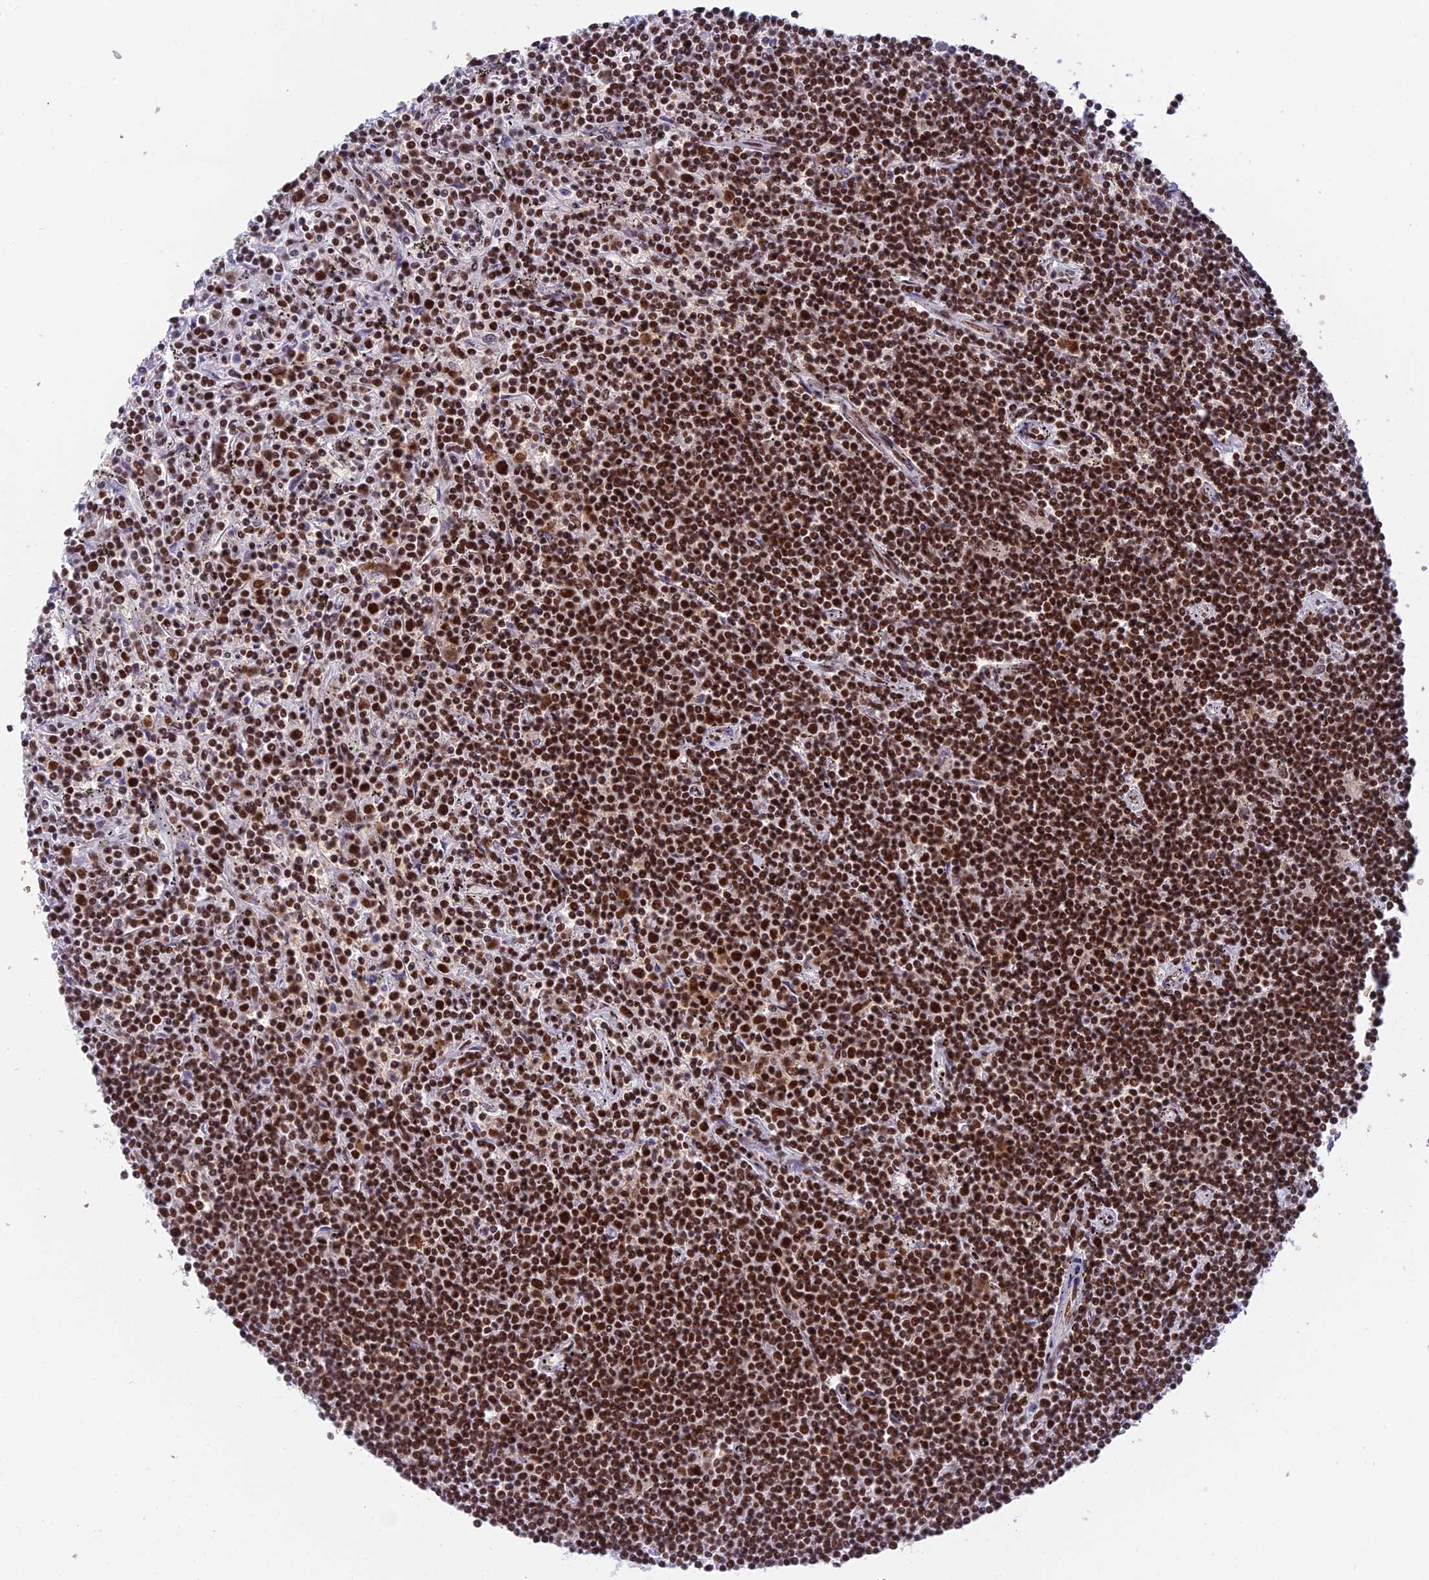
{"staining": {"intensity": "strong", "quantity": ">75%", "location": "nuclear"}, "tissue": "lymphoma", "cell_type": "Tumor cells", "image_type": "cancer", "snomed": [{"axis": "morphology", "description": "Malignant lymphoma, non-Hodgkin's type, Low grade"}, {"axis": "topography", "description": "Spleen"}], "caption": "Tumor cells demonstrate high levels of strong nuclear positivity in about >75% of cells in human malignant lymphoma, non-Hodgkin's type (low-grade).", "gene": "EEF1AKMT3", "patient": {"sex": "male", "age": 76}}